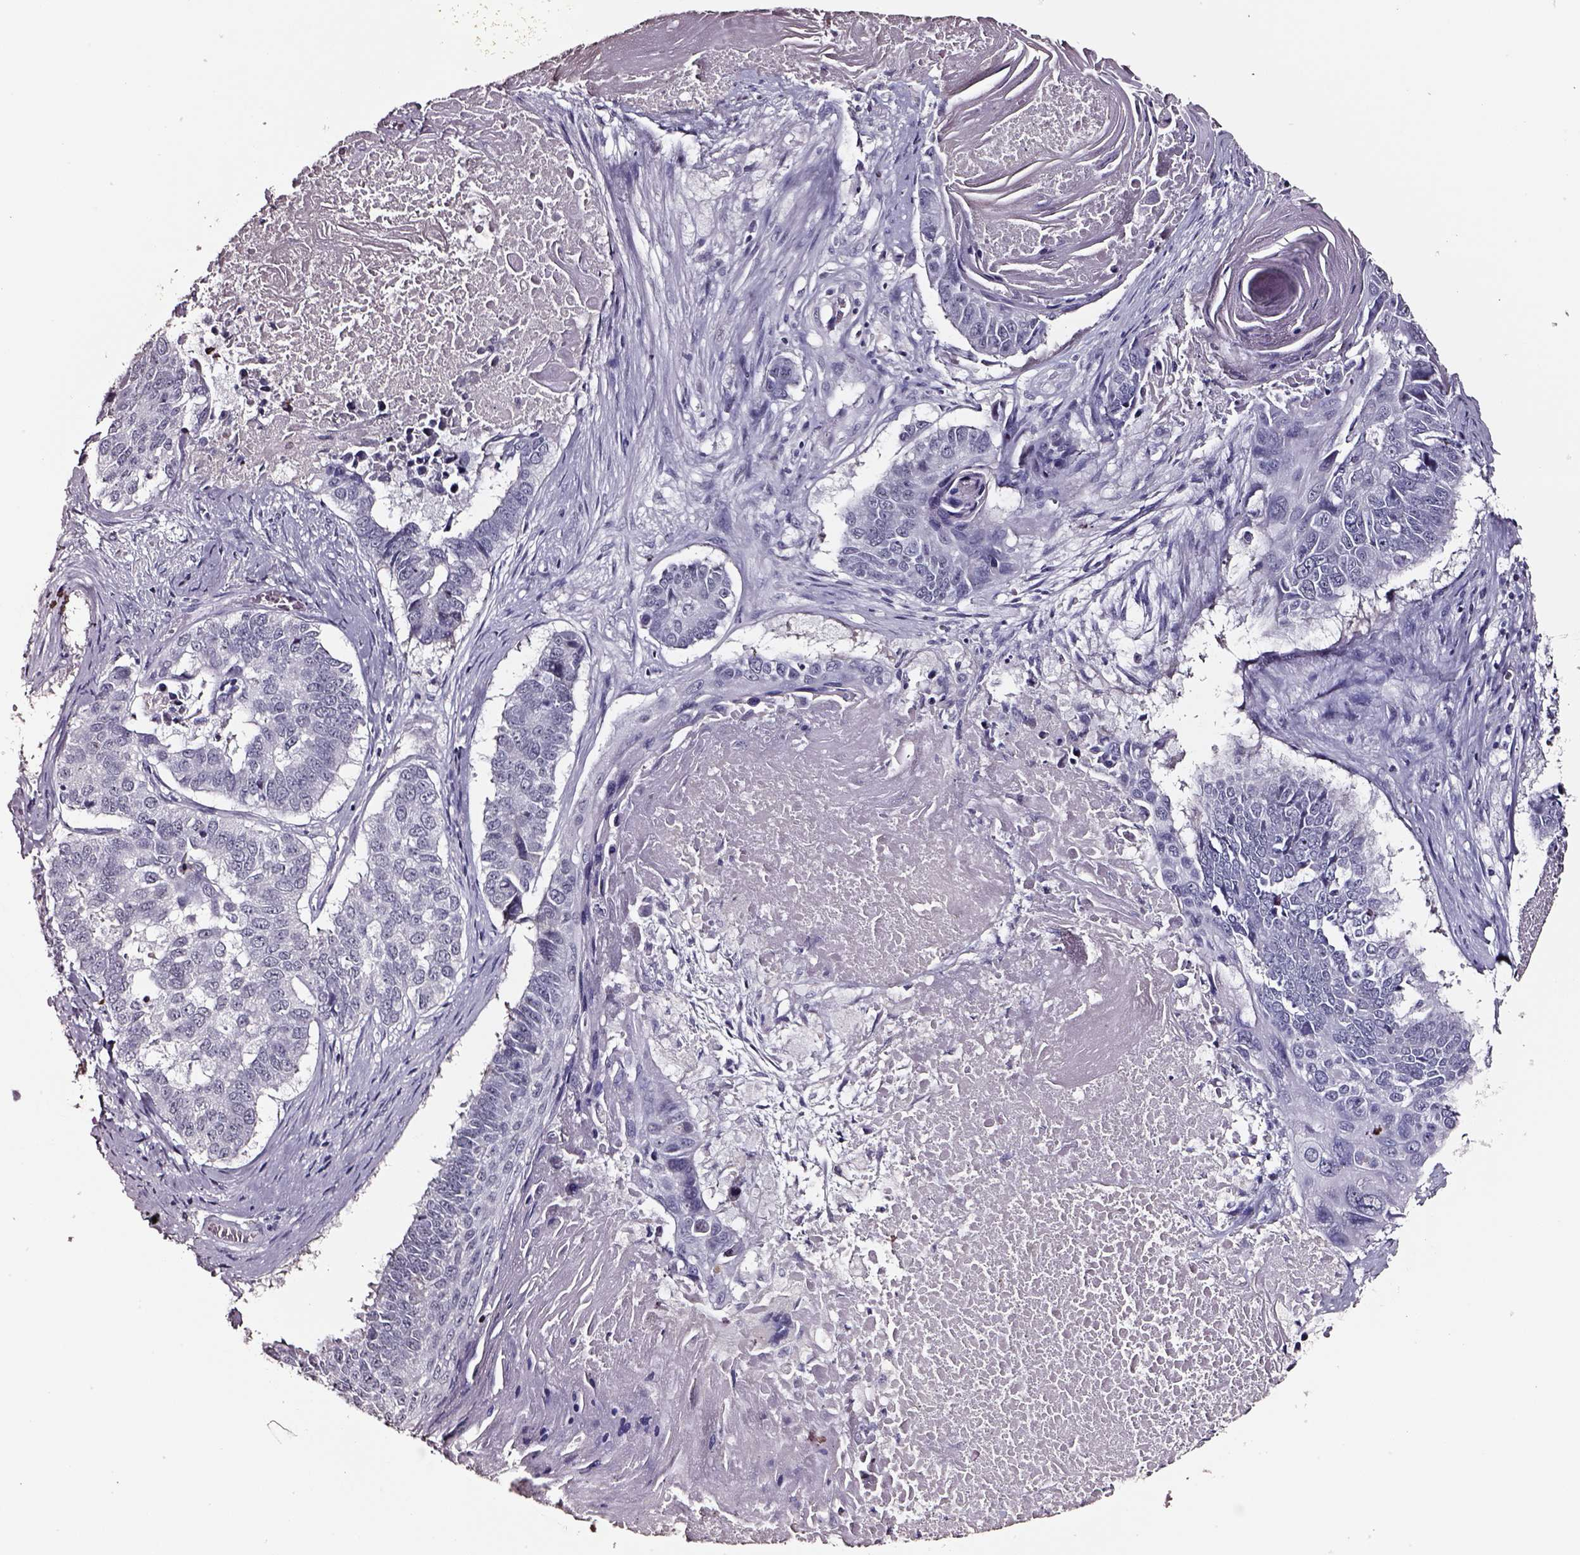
{"staining": {"intensity": "negative", "quantity": "none", "location": "none"}, "tissue": "lung cancer", "cell_type": "Tumor cells", "image_type": "cancer", "snomed": [{"axis": "morphology", "description": "Squamous cell carcinoma, NOS"}, {"axis": "topography", "description": "Lung"}], "caption": "Micrograph shows no protein positivity in tumor cells of lung cancer tissue. The staining is performed using DAB (3,3'-diaminobenzidine) brown chromogen with nuclei counter-stained in using hematoxylin.", "gene": "SMIM17", "patient": {"sex": "male", "age": 73}}